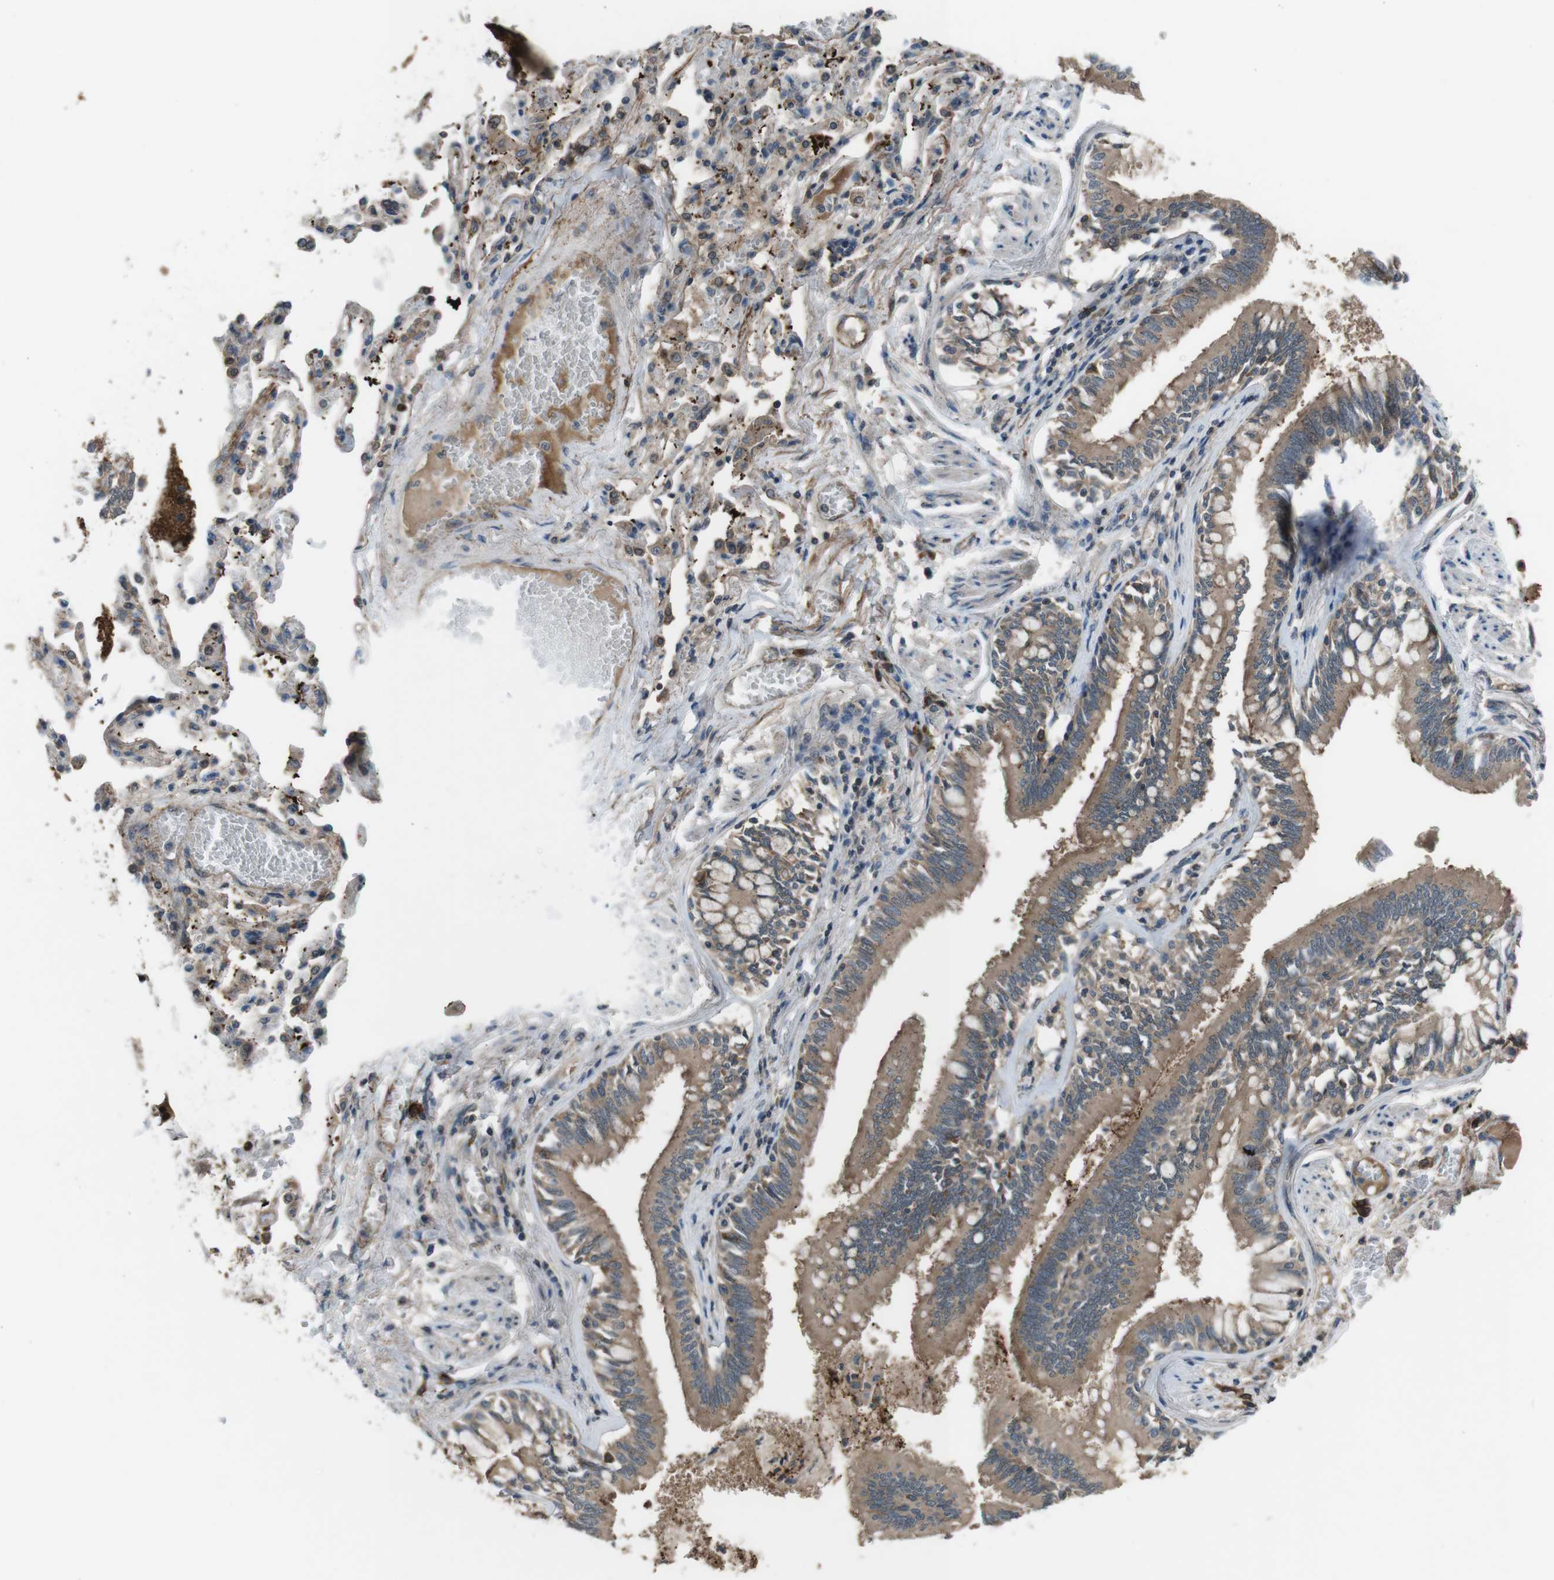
{"staining": {"intensity": "moderate", "quantity": ">75%", "location": "cytoplasmic/membranous"}, "tissue": "bronchus", "cell_type": "Respiratory epithelial cells", "image_type": "normal", "snomed": [{"axis": "morphology", "description": "Normal tissue, NOS"}, {"axis": "morphology", "description": "Inflammation, NOS"}, {"axis": "topography", "description": "Cartilage tissue"}, {"axis": "topography", "description": "Lung"}], "caption": "A high-resolution image shows IHC staining of unremarkable bronchus, which shows moderate cytoplasmic/membranous expression in about >75% of respiratory epithelial cells.", "gene": "SLC22A23", "patient": {"sex": "male", "age": 71}}